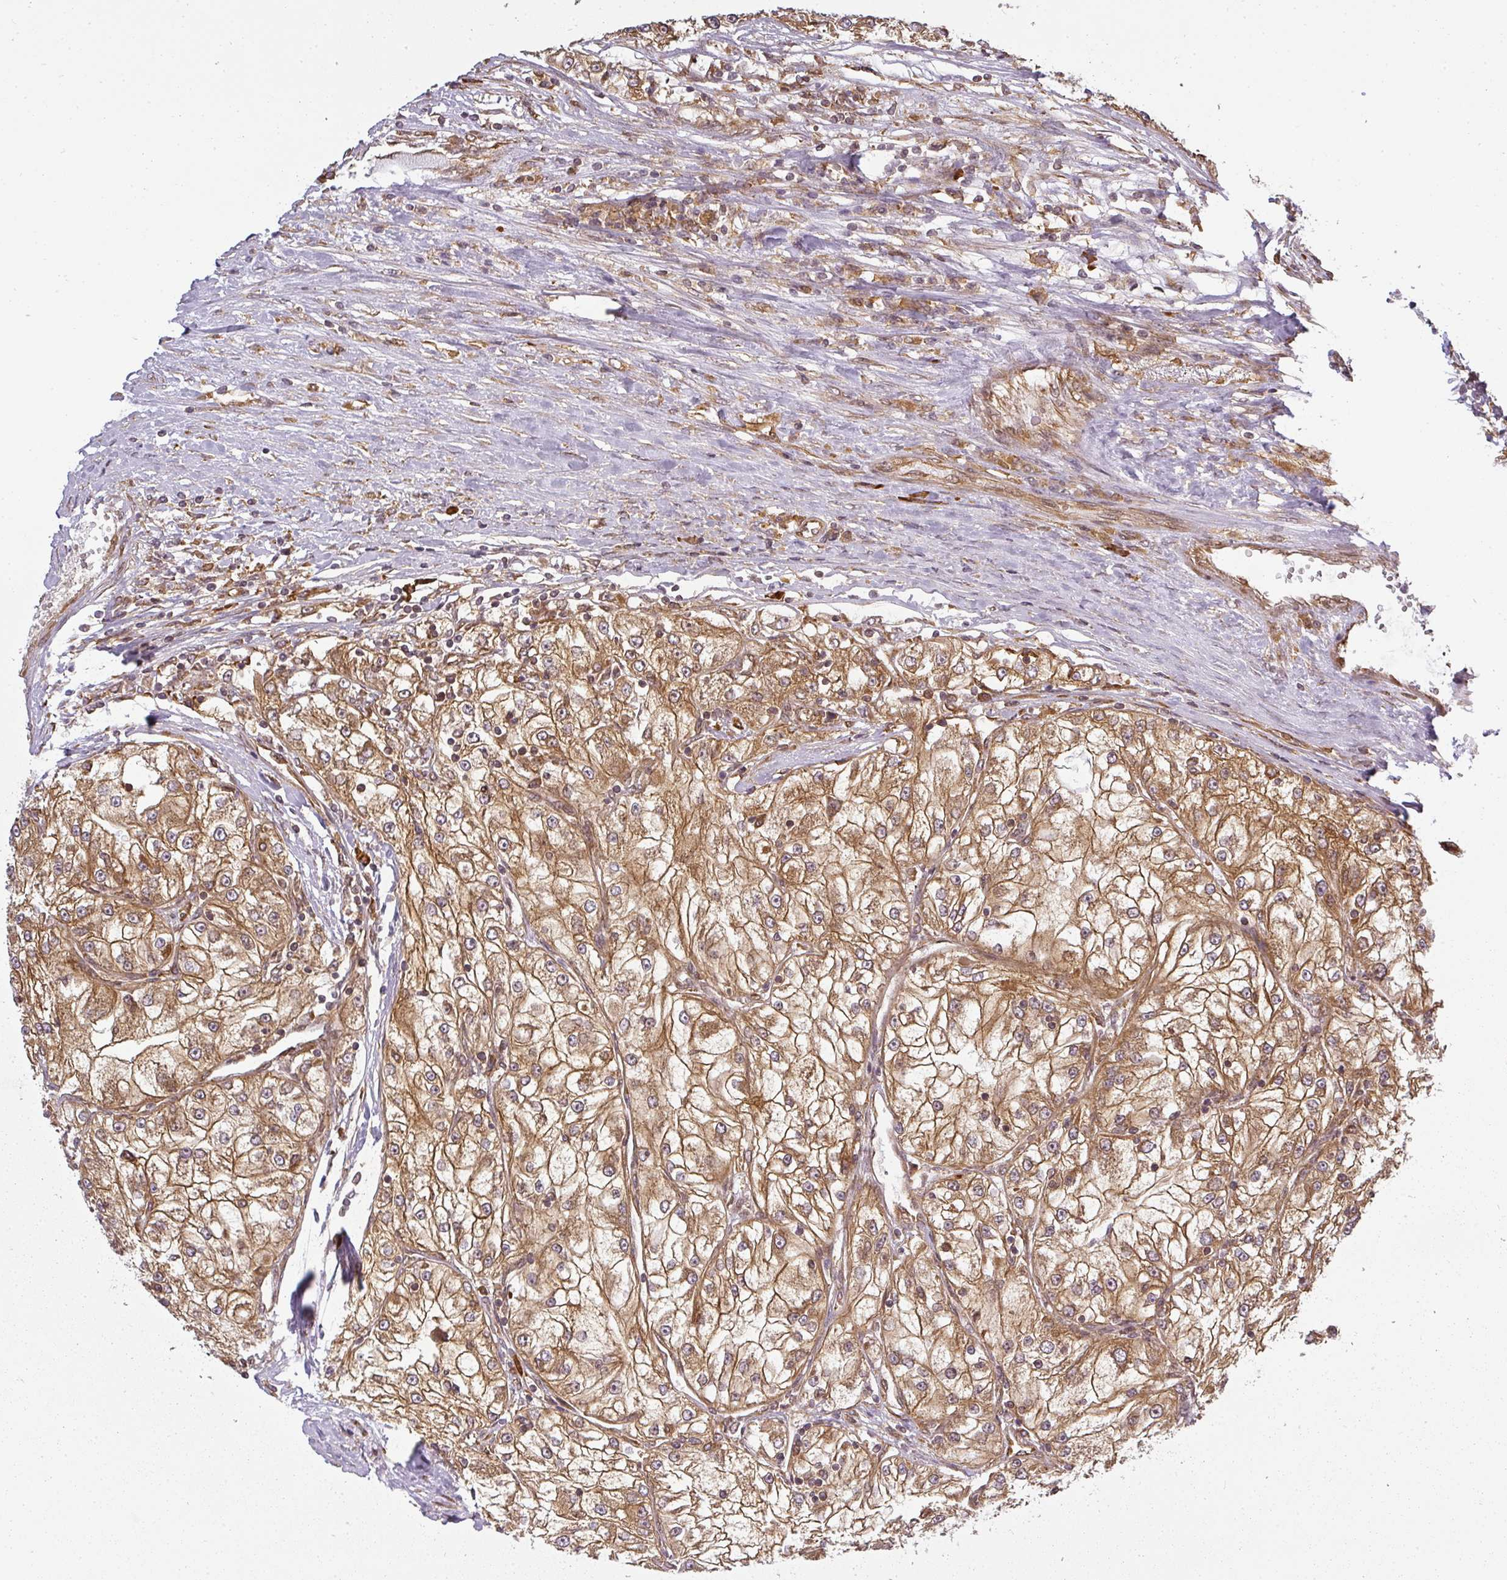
{"staining": {"intensity": "moderate", "quantity": ">75%", "location": "cytoplasmic/membranous"}, "tissue": "renal cancer", "cell_type": "Tumor cells", "image_type": "cancer", "snomed": [{"axis": "morphology", "description": "Adenocarcinoma, NOS"}, {"axis": "topography", "description": "Kidney"}], "caption": "Protein expression analysis of renal adenocarcinoma shows moderate cytoplasmic/membranous staining in about >75% of tumor cells. Immunohistochemistry (ihc) stains the protein of interest in brown and the nuclei are stained blue.", "gene": "PPP6R3", "patient": {"sex": "female", "age": 72}}